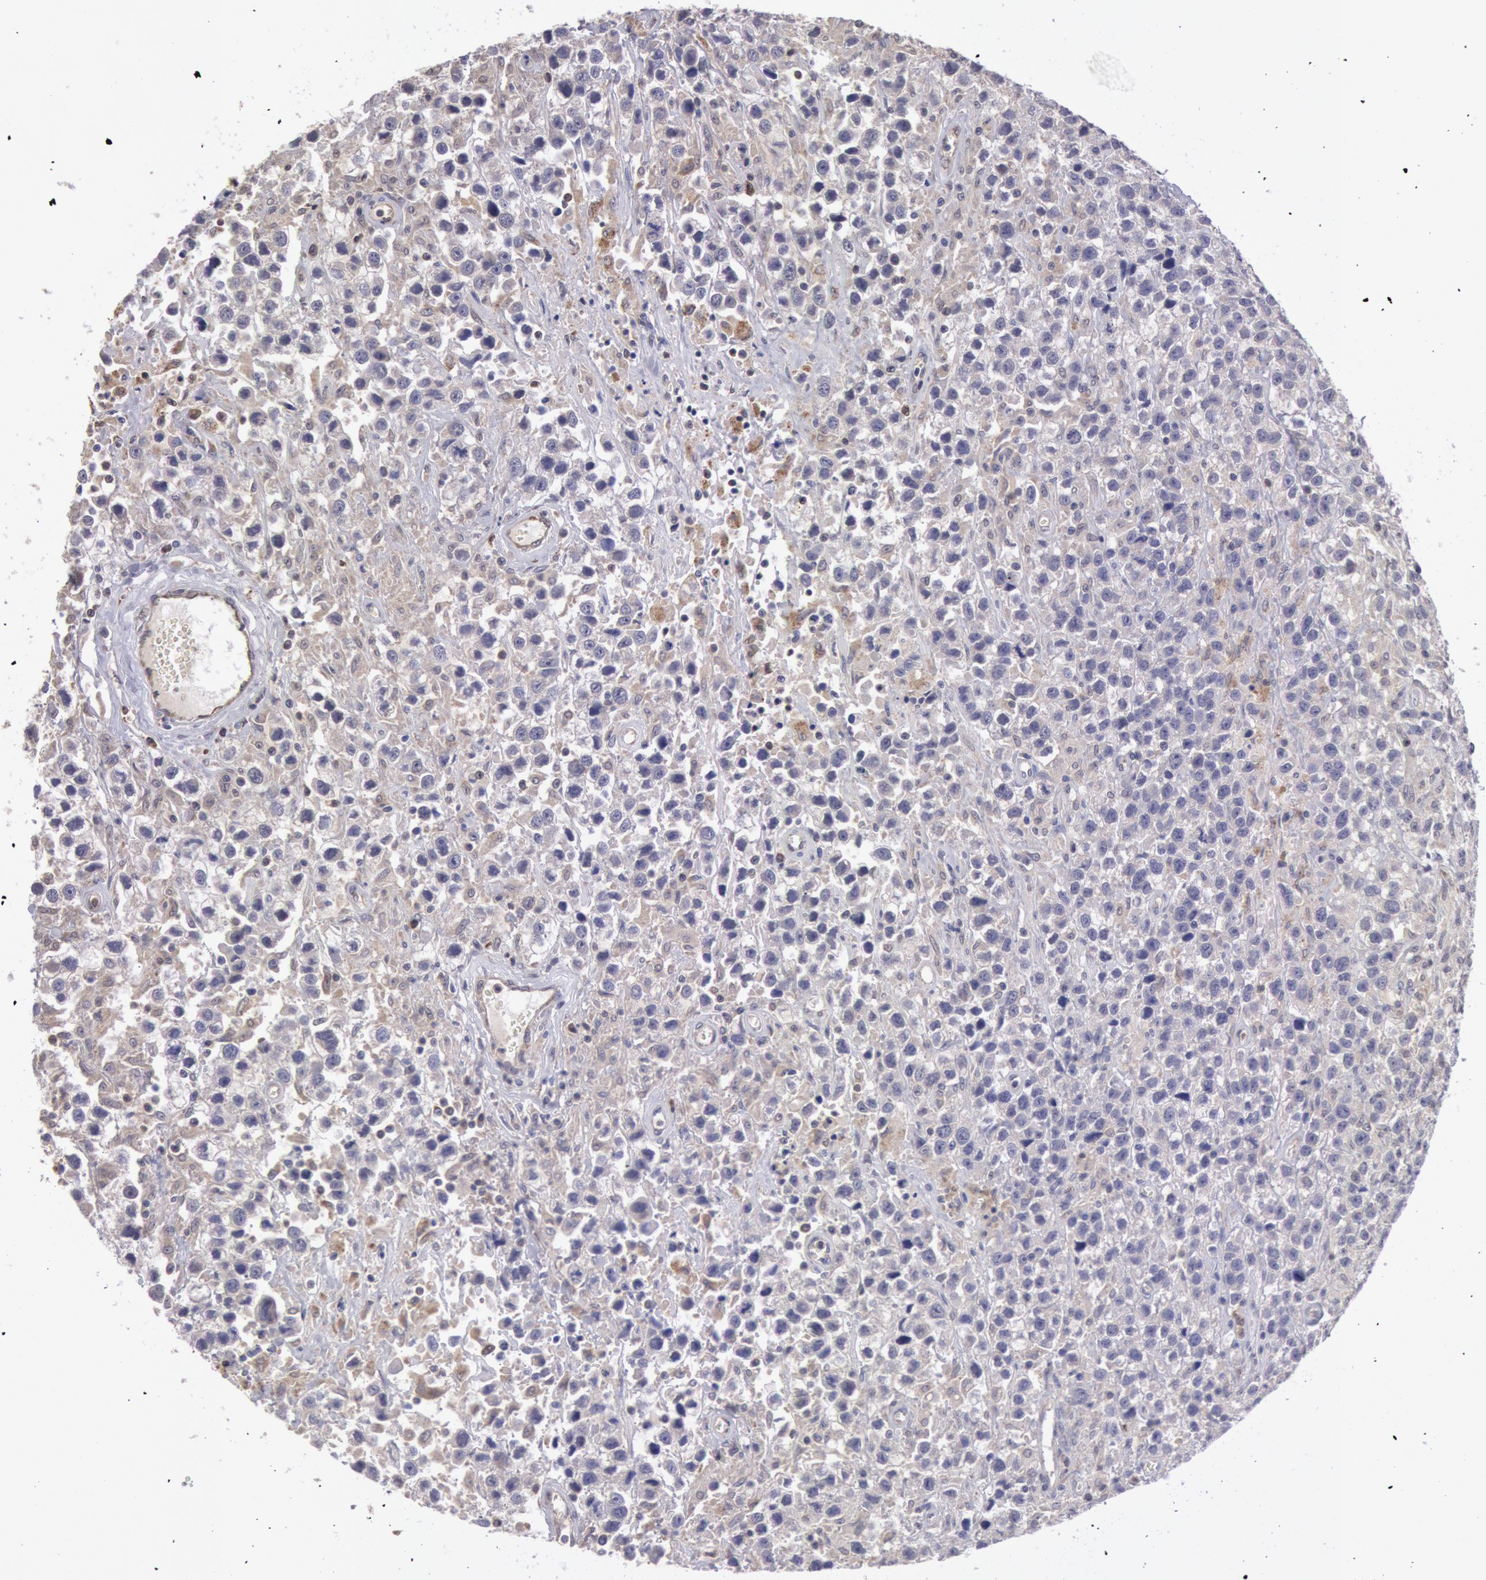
{"staining": {"intensity": "weak", "quantity": "<25%", "location": "cytoplasmic/membranous"}, "tissue": "testis cancer", "cell_type": "Tumor cells", "image_type": "cancer", "snomed": [{"axis": "morphology", "description": "Seminoma, NOS"}, {"axis": "topography", "description": "Testis"}], "caption": "Immunohistochemical staining of human seminoma (testis) exhibits no significant expression in tumor cells.", "gene": "MPST", "patient": {"sex": "male", "age": 43}}